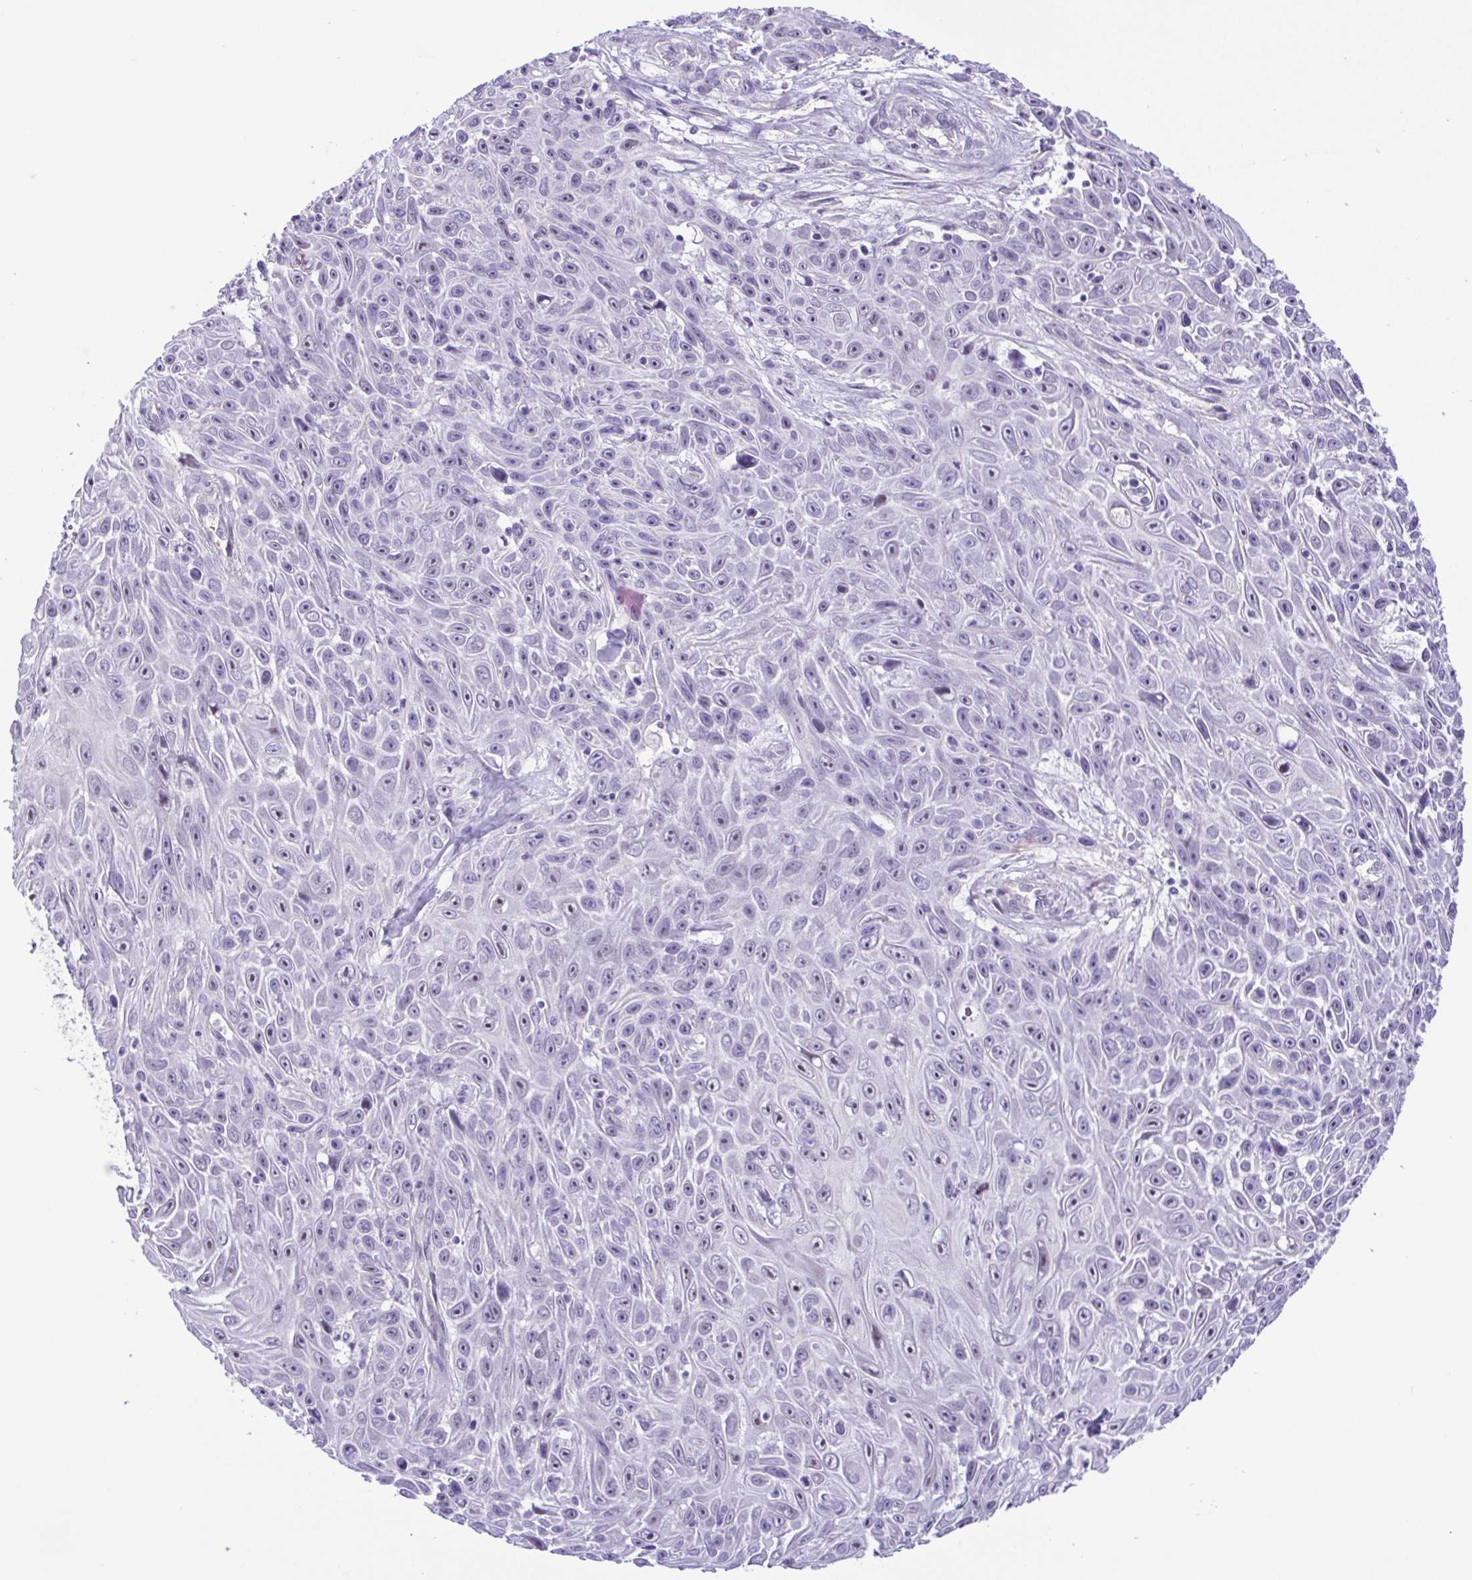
{"staining": {"intensity": "negative", "quantity": "none", "location": "none"}, "tissue": "skin cancer", "cell_type": "Tumor cells", "image_type": "cancer", "snomed": [{"axis": "morphology", "description": "Squamous cell carcinoma, NOS"}, {"axis": "topography", "description": "Skin"}], "caption": "Immunohistochemistry of skin squamous cell carcinoma reveals no positivity in tumor cells. The staining was performed using DAB to visualize the protein expression in brown, while the nuclei were stained in blue with hematoxylin (Magnification: 20x).", "gene": "DCLK2", "patient": {"sex": "male", "age": 82}}